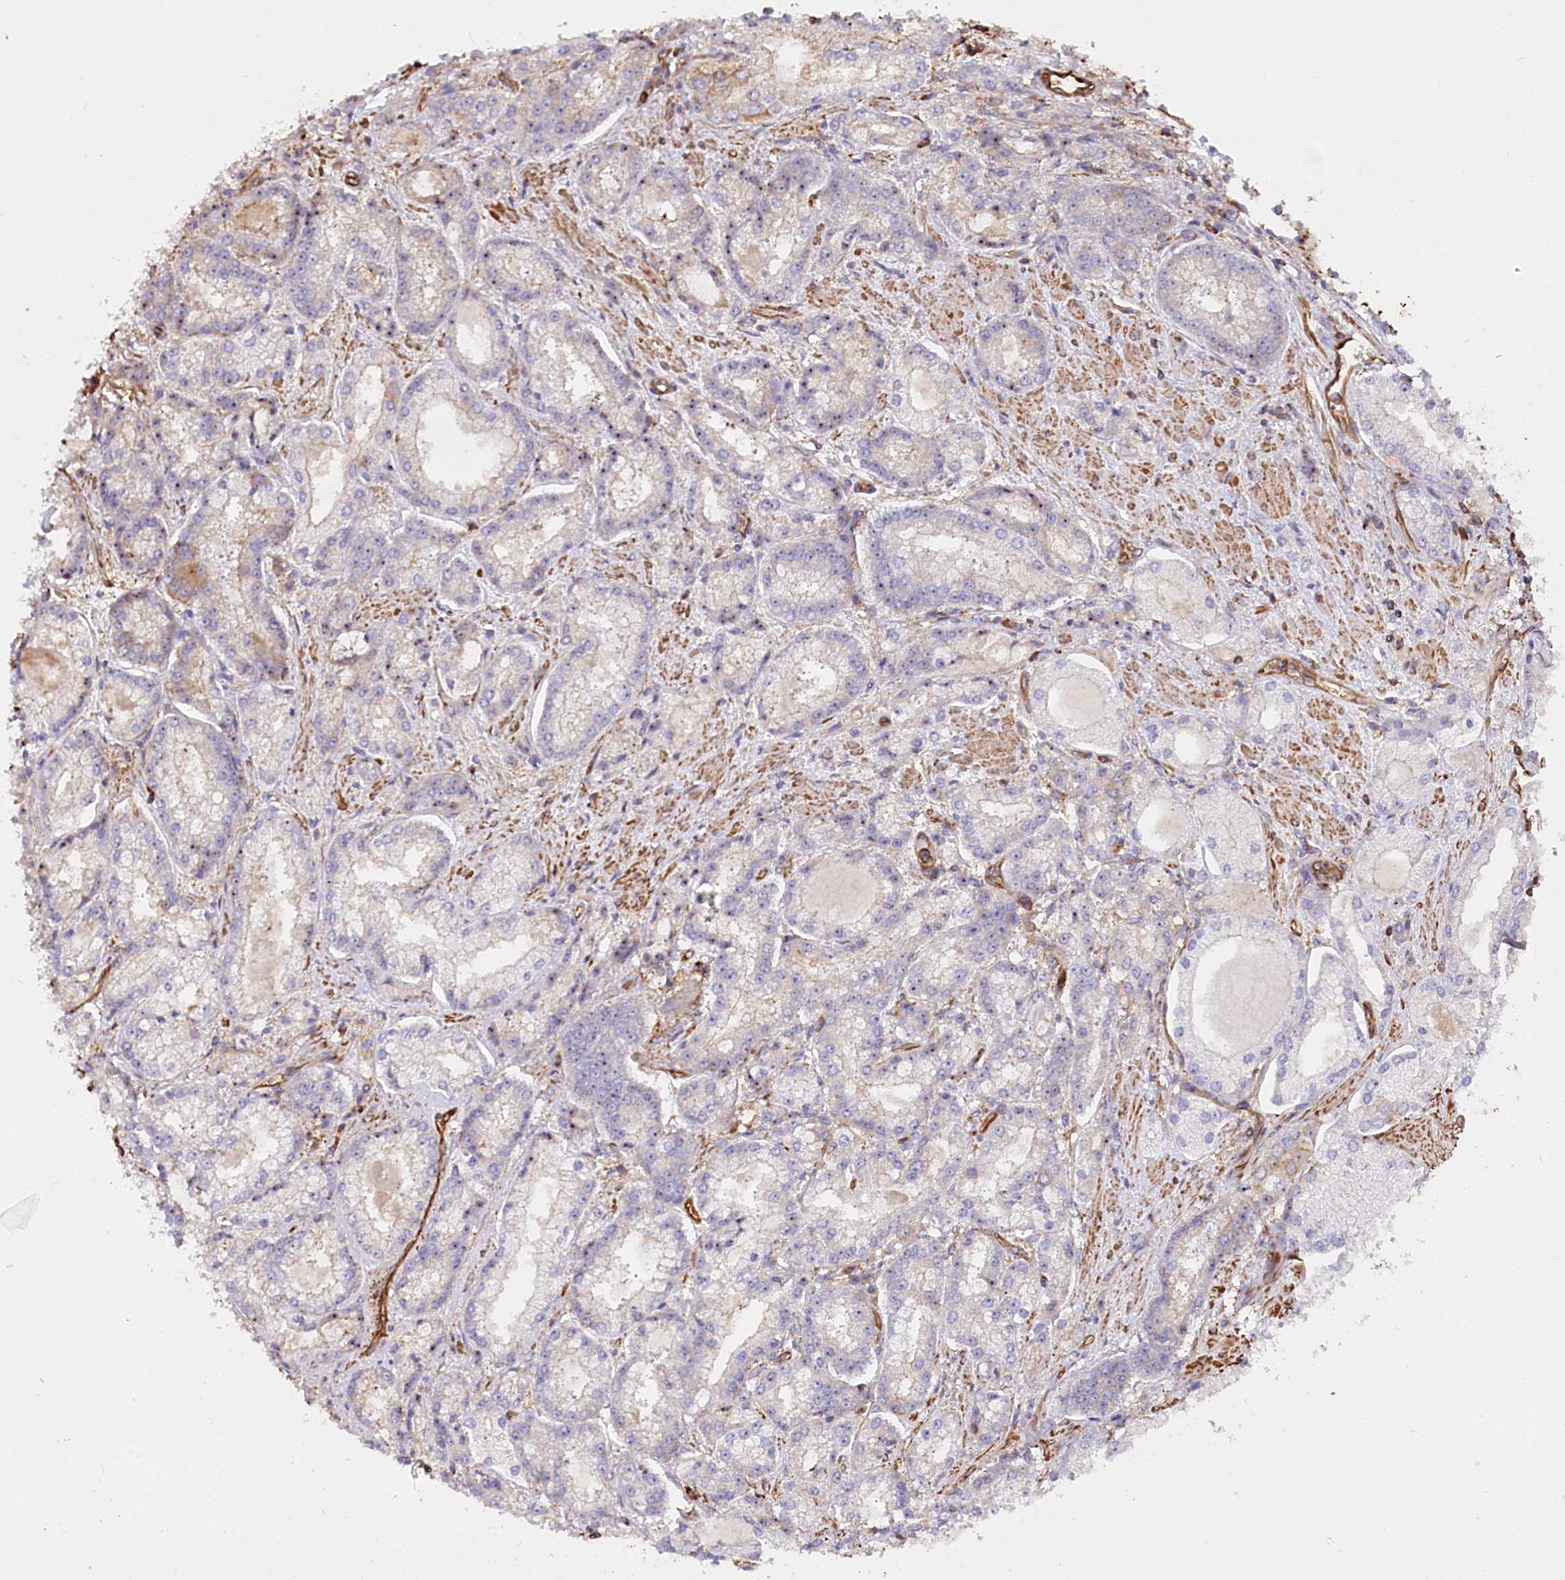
{"staining": {"intensity": "negative", "quantity": "none", "location": "none"}, "tissue": "prostate cancer", "cell_type": "Tumor cells", "image_type": "cancer", "snomed": [{"axis": "morphology", "description": "Adenocarcinoma, Low grade"}, {"axis": "topography", "description": "Prostate"}], "caption": "This is an immunohistochemistry histopathology image of prostate low-grade adenocarcinoma. There is no staining in tumor cells.", "gene": "WDR36", "patient": {"sex": "male", "age": 74}}